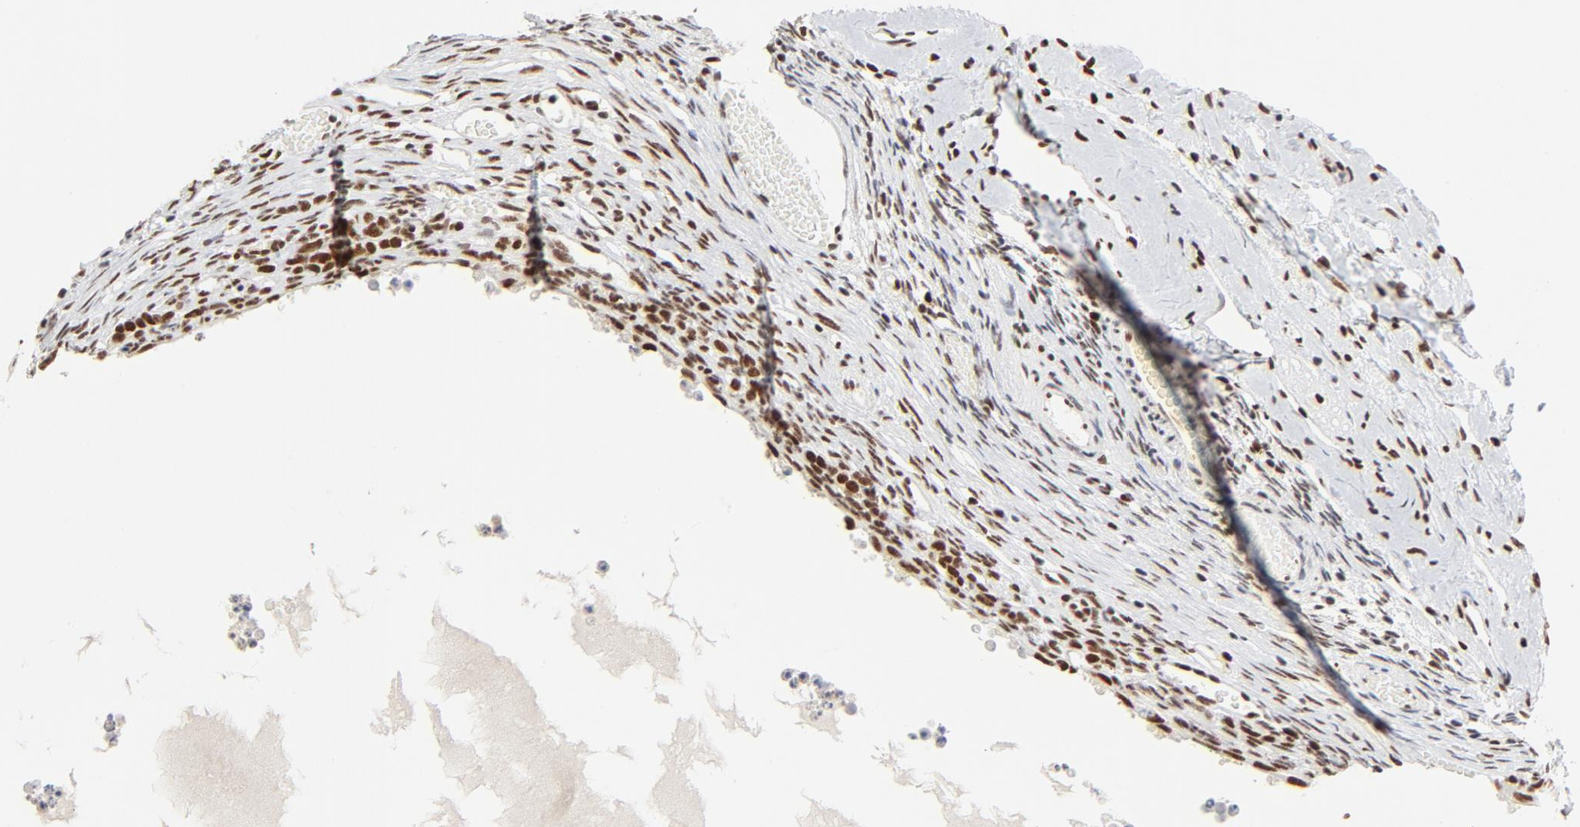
{"staining": {"intensity": "moderate", "quantity": "25%-75%", "location": "nuclear"}, "tissue": "ovary", "cell_type": "Ovarian stroma cells", "image_type": "normal", "snomed": [{"axis": "morphology", "description": "Normal tissue, NOS"}, {"axis": "topography", "description": "Ovary"}], "caption": "Immunohistochemical staining of unremarkable human ovary exhibits medium levels of moderate nuclear positivity in about 25%-75% of ovarian stroma cells.", "gene": "GTF2H1", "patient": {"sex": "female", "age": 35}}